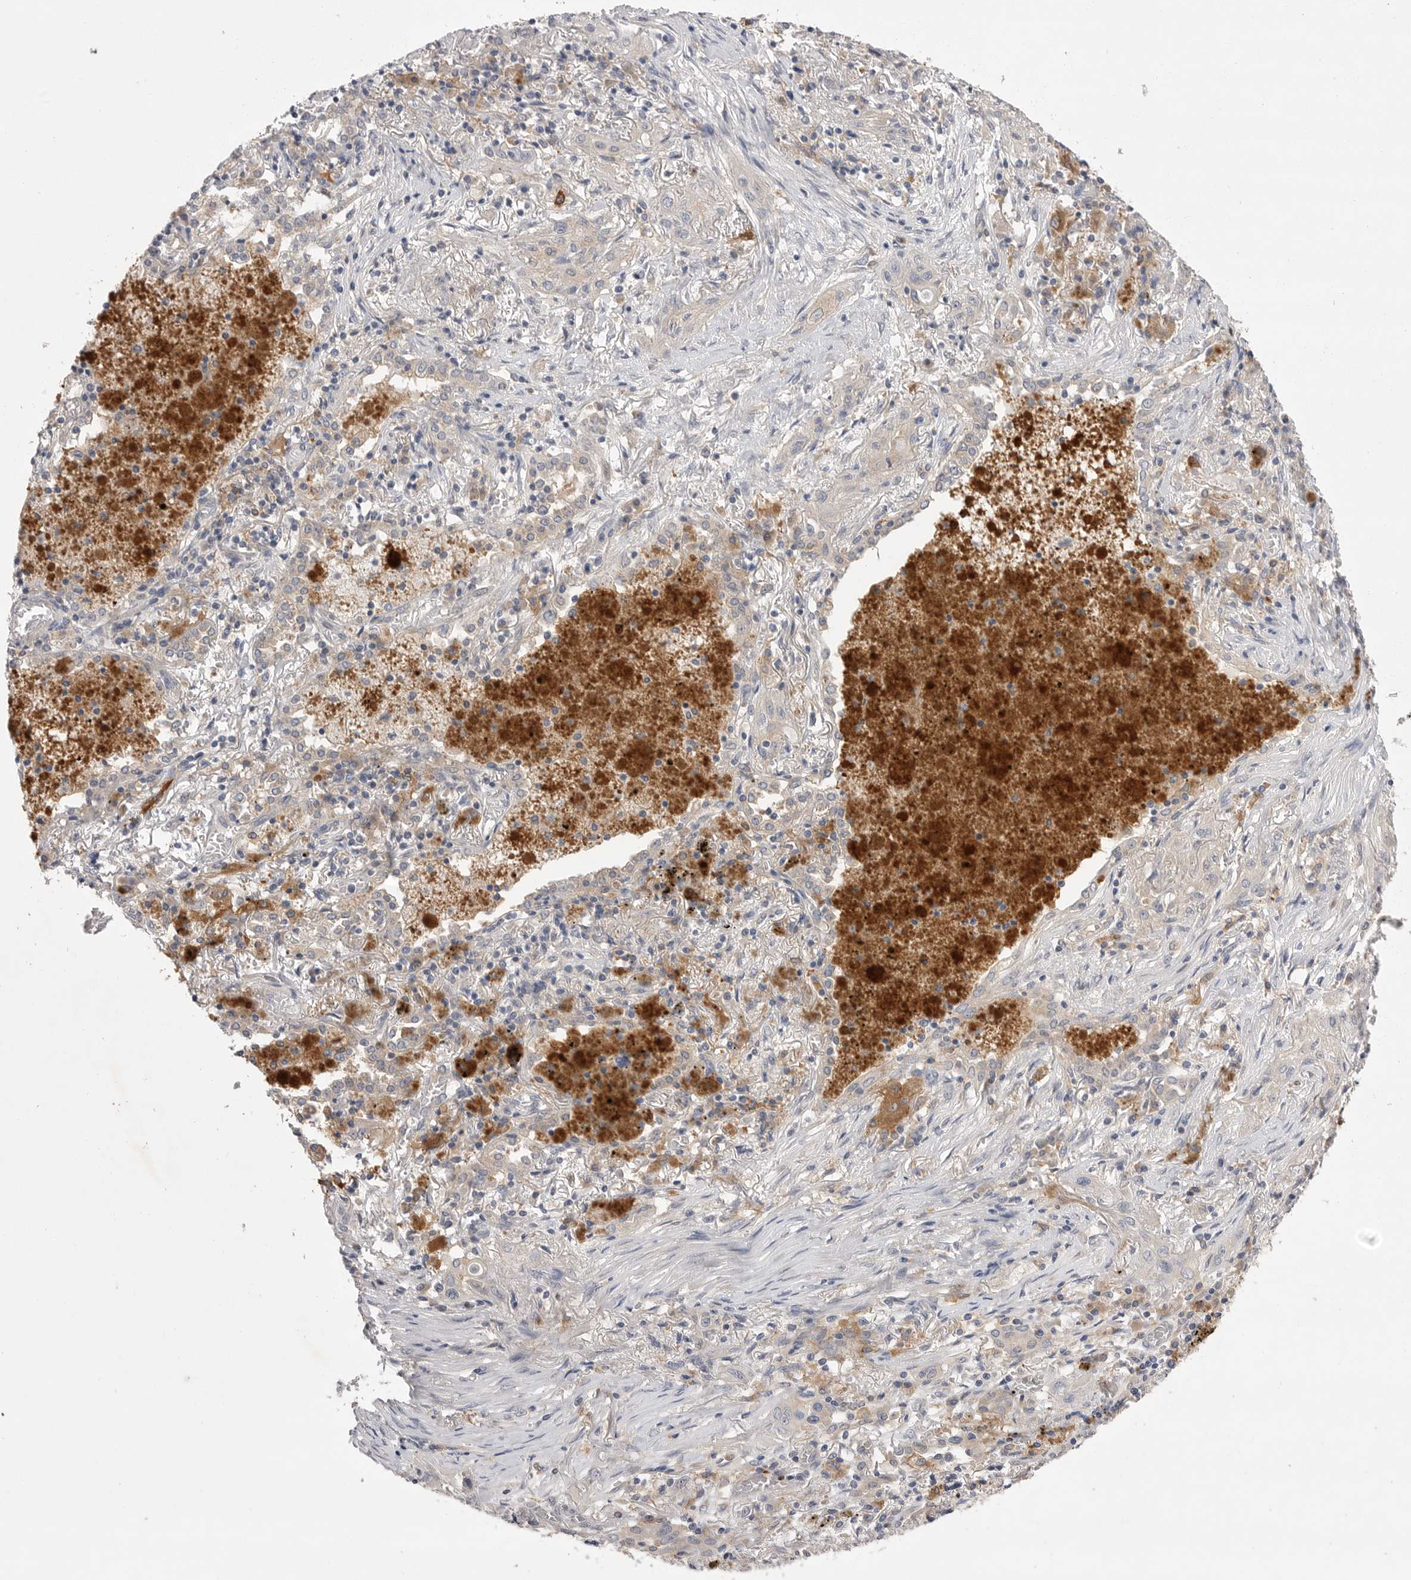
{"staining": {"intensity": "weak", "quantity": "<25%", "location": "cytoplasmic/membranous"}, "tissue": "lung cancer", "cell_type": "Tumor cells", "image_type": "cancer", "snomed": [{"axis": "morphology", "description": "Squamous cell carcinoma, NOS"}, {"axis": "topography", "description": "Lung"}], "caption": "Immunohistochemistry (IHC) photomicrograph of human lung cancer stained for a protein (brown), which shows no staining in tumor cells. Nuclei are stained in blue.", "gene": "VAC14", "patient": {"sex": "female", "age": 47}}